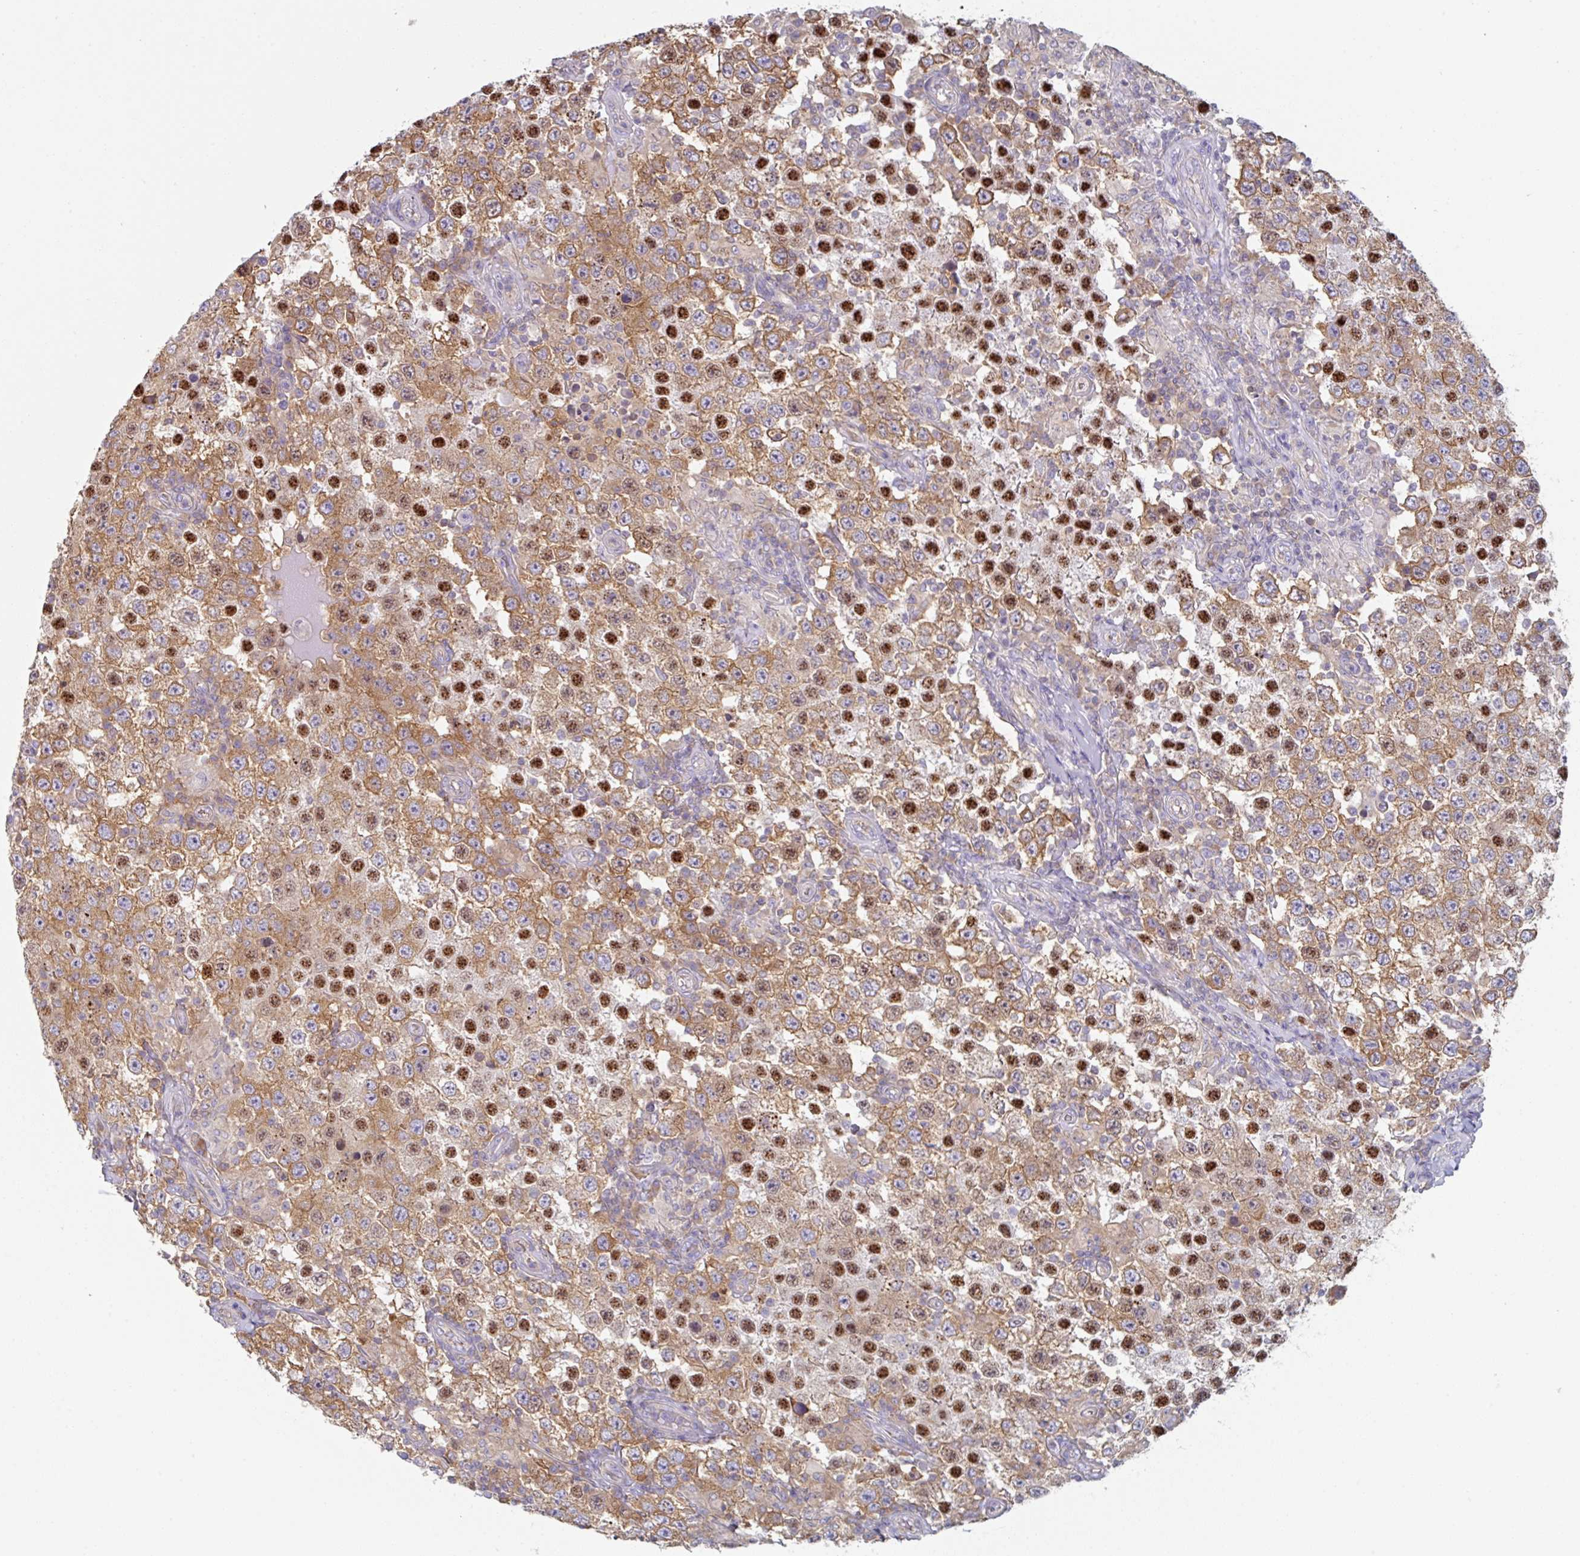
{"staining": {"intensity": "moderate", "quantity": ">75%", "location": "cytoplasmic/membranous,nuclear"}, "tissue": "testis cancer", "cell_type": "Tumor cells", "image_type": "cancer", "snomed": [{"axis": "morphology", "description": "Normal tissue, NOS"}, {"axis": "morphology", "description": "Urothelial carcinoma, High grade"}, {"axis": "morphology", "description": "Seminoma, NOS"}, {"axis": "morphology", "description": "Carcinoma, Embryonal, NOS"}, {"axis": "topography", "description": "Urinary bladder"}, {"axis": "topography", "description": "Testis"}], "caption": "Brown immunohistochemical staining in testis embryonal carcinoma demonstrates moderate cytoplasmic/membranous and nuclear staining in approximately >75% of tumor cells.", "gene": "AMPD2", "patient": {"sex": "male", "age": 41}}